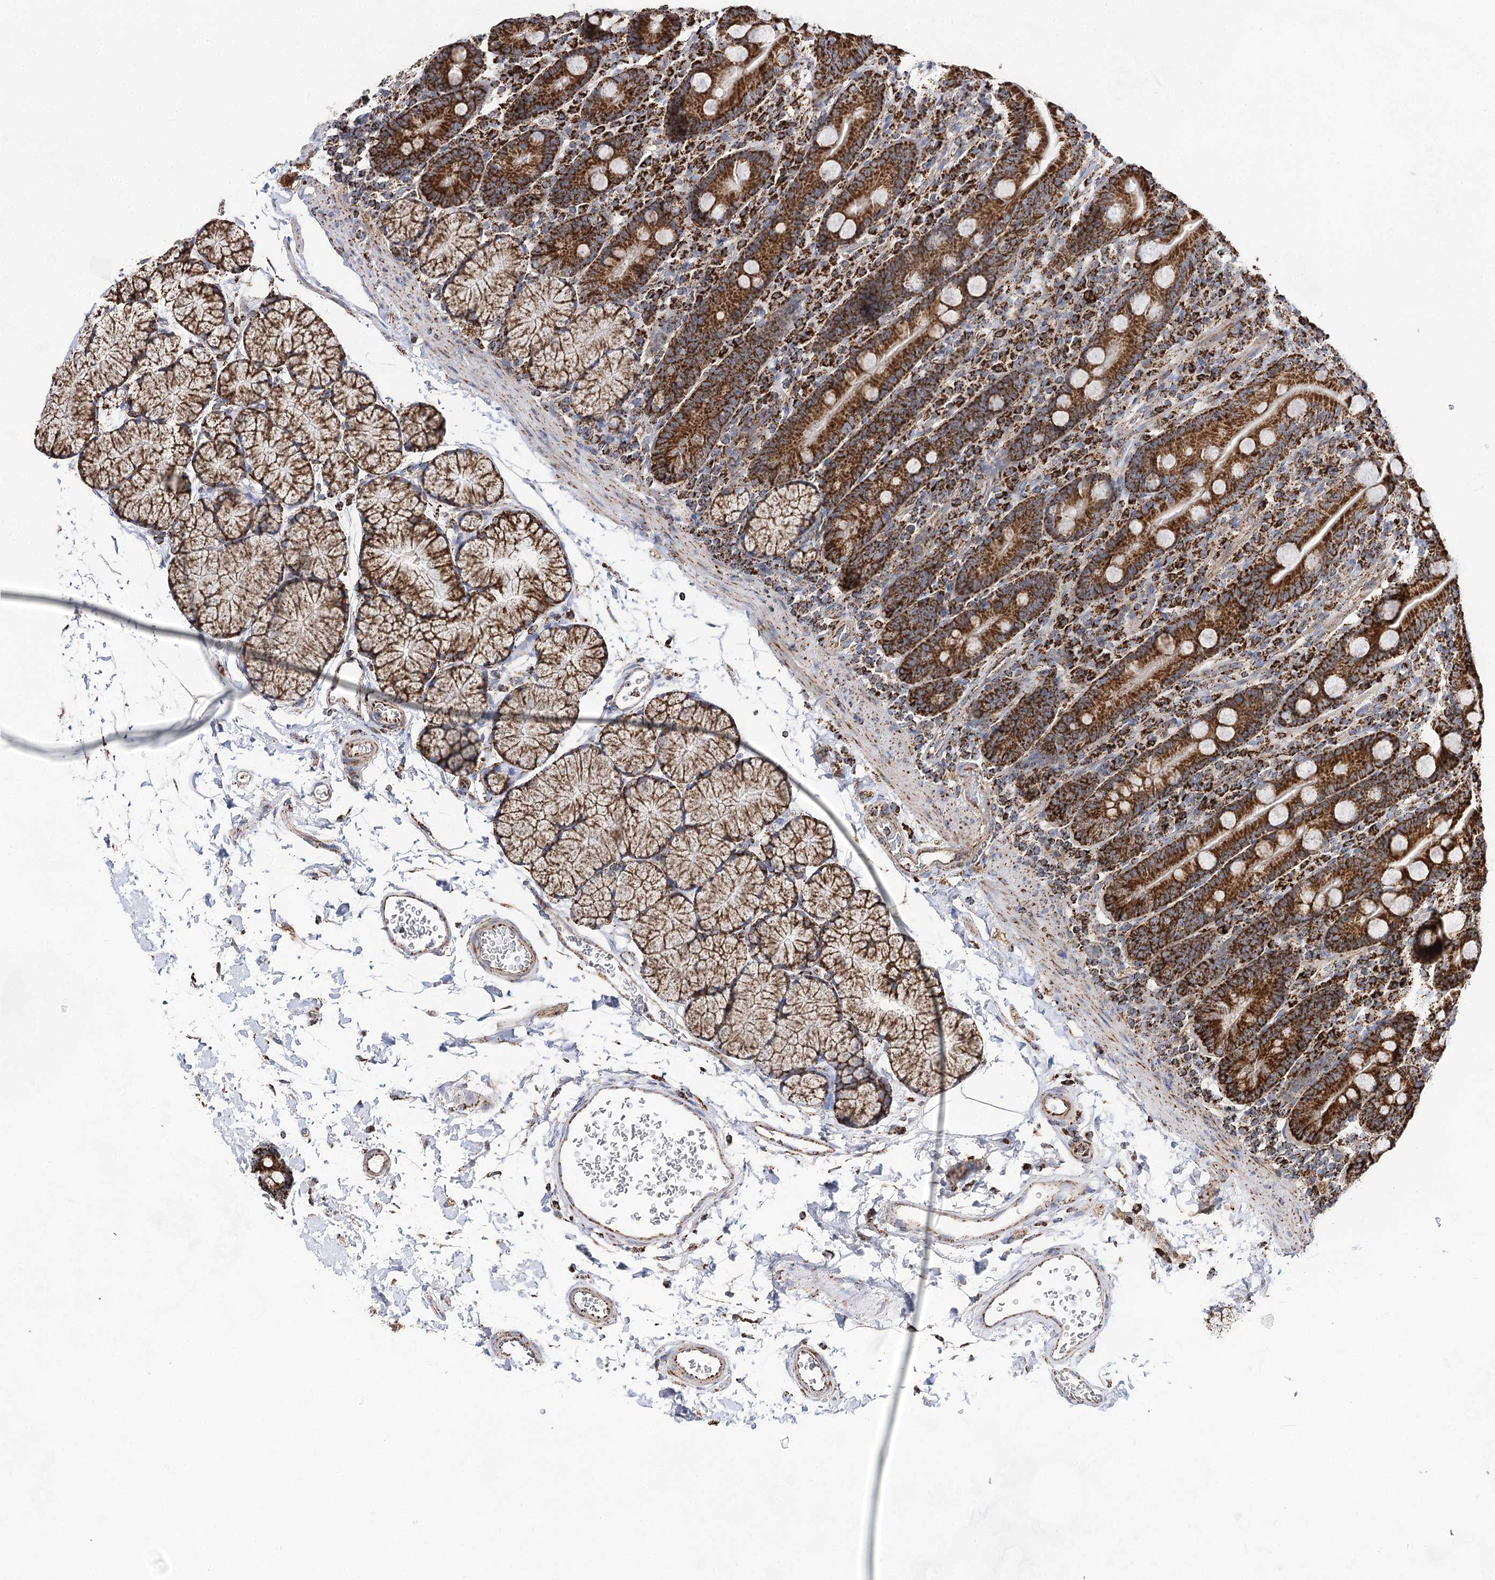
{"staining": {"intensity": "strong", "quantity": ">75%", "location": "cytoplasmic/membranous"}, "tissue": "duodenum", "cell_type": "Glandular cells", "image_type": "normal", "snomed": [{"axis": "morphology", "description": "Normal tissue, NOS"}, {"axis": "topography", "description": "Duodenum"}], "caption": "Unremarkable duodenum was stained to show a protein in brown. There is high levels of strong cytoplasmic/membranous staining in about >75% of glandular cells.", "gene": "NADK2", "patient": {"sex": "male", "age": 35}}